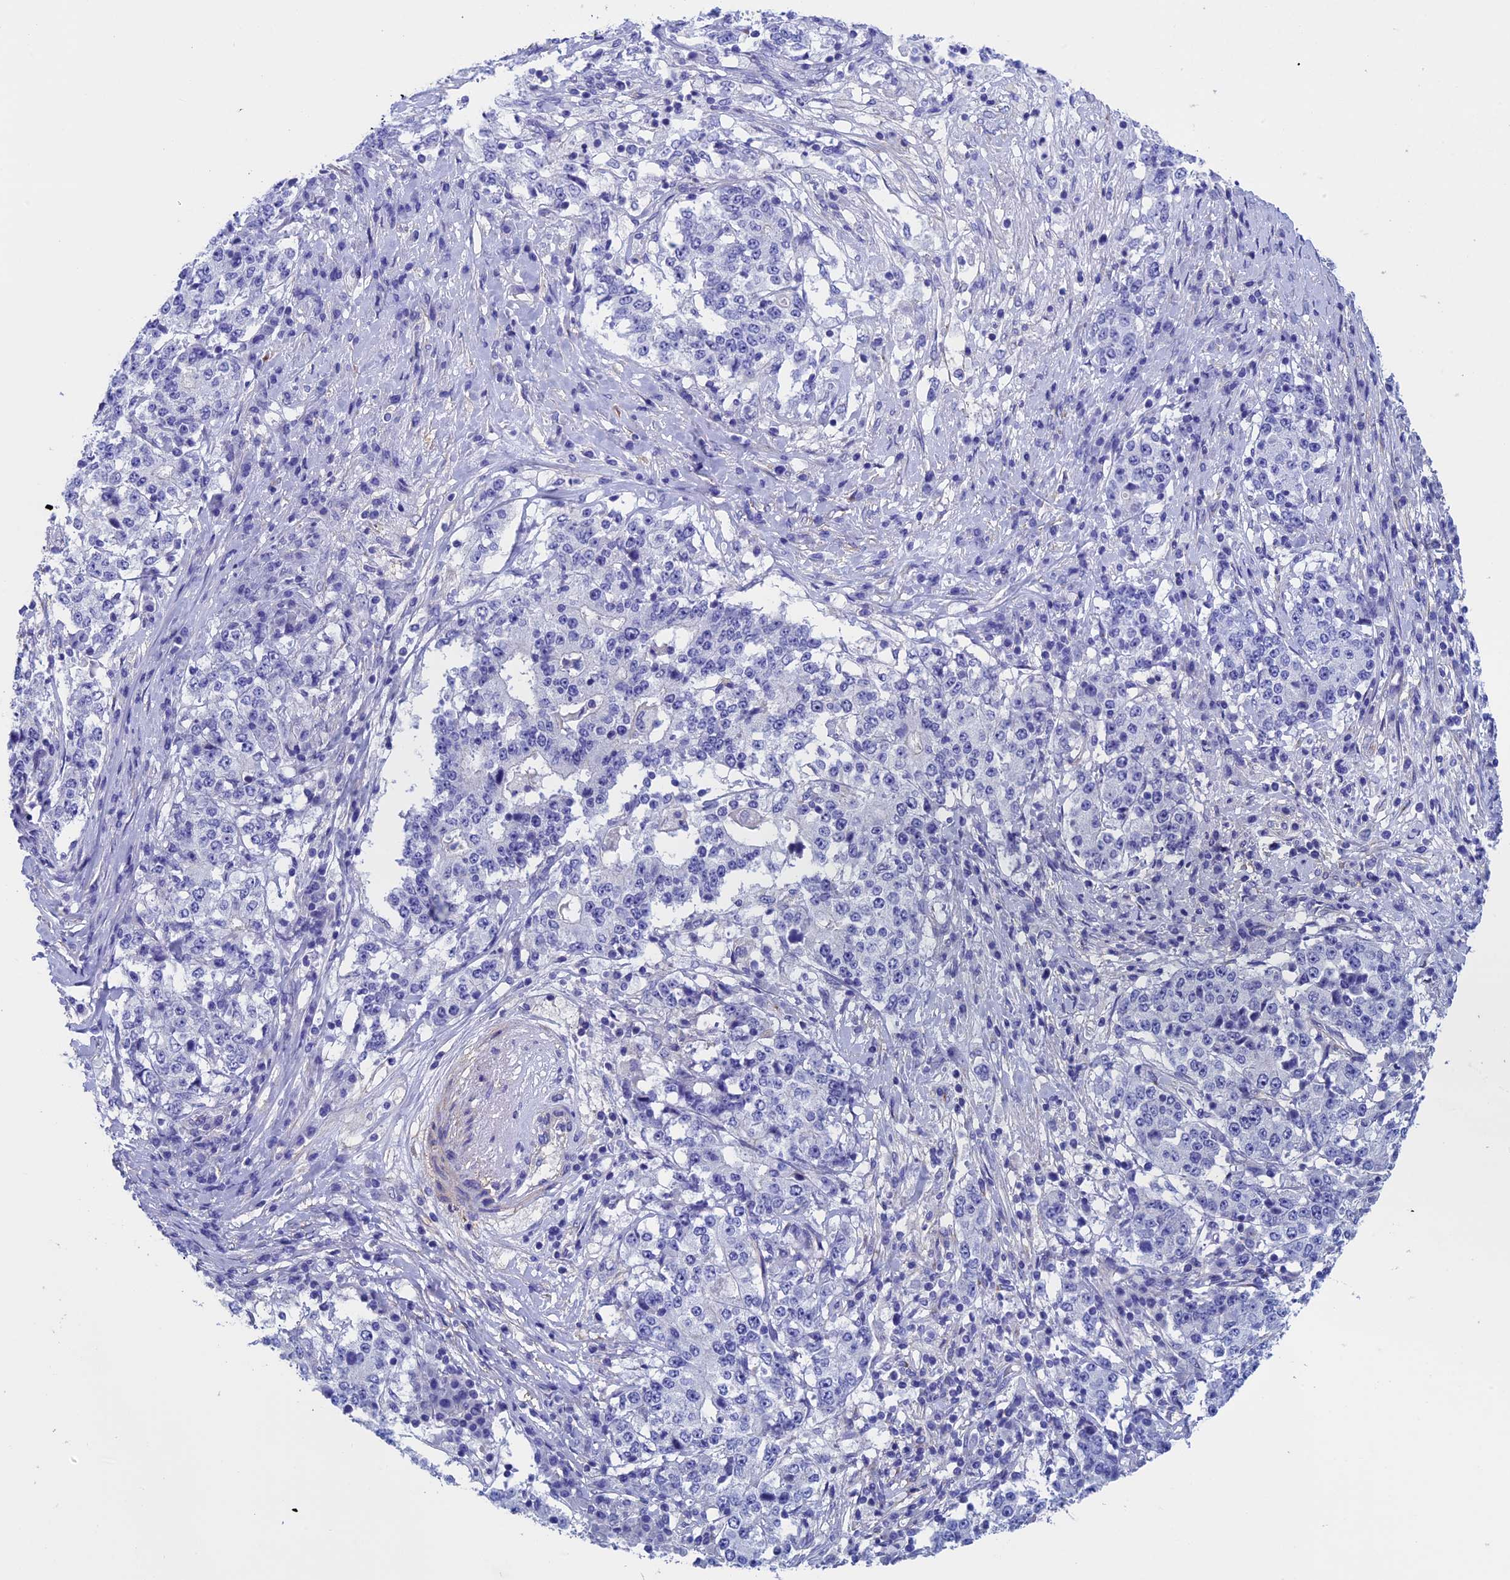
{"staining": {"intensity": "negative", "quantity": "none", "location": "none"}, "tissue": "stomach cancer", "cell_type": "Tumor cells", "image_type": "cancer", "snomed": [{"axis": "morphology", "description": "Adenocarcinoma, NOS"}, {"axis": "topography", "description": "Stomach"}], "caption": "Micrograph shows no protein expression in tumor cells of stomach cancer tissue.", "gene": "ADH7", "patient": {"sex": "male", "age": 59}}